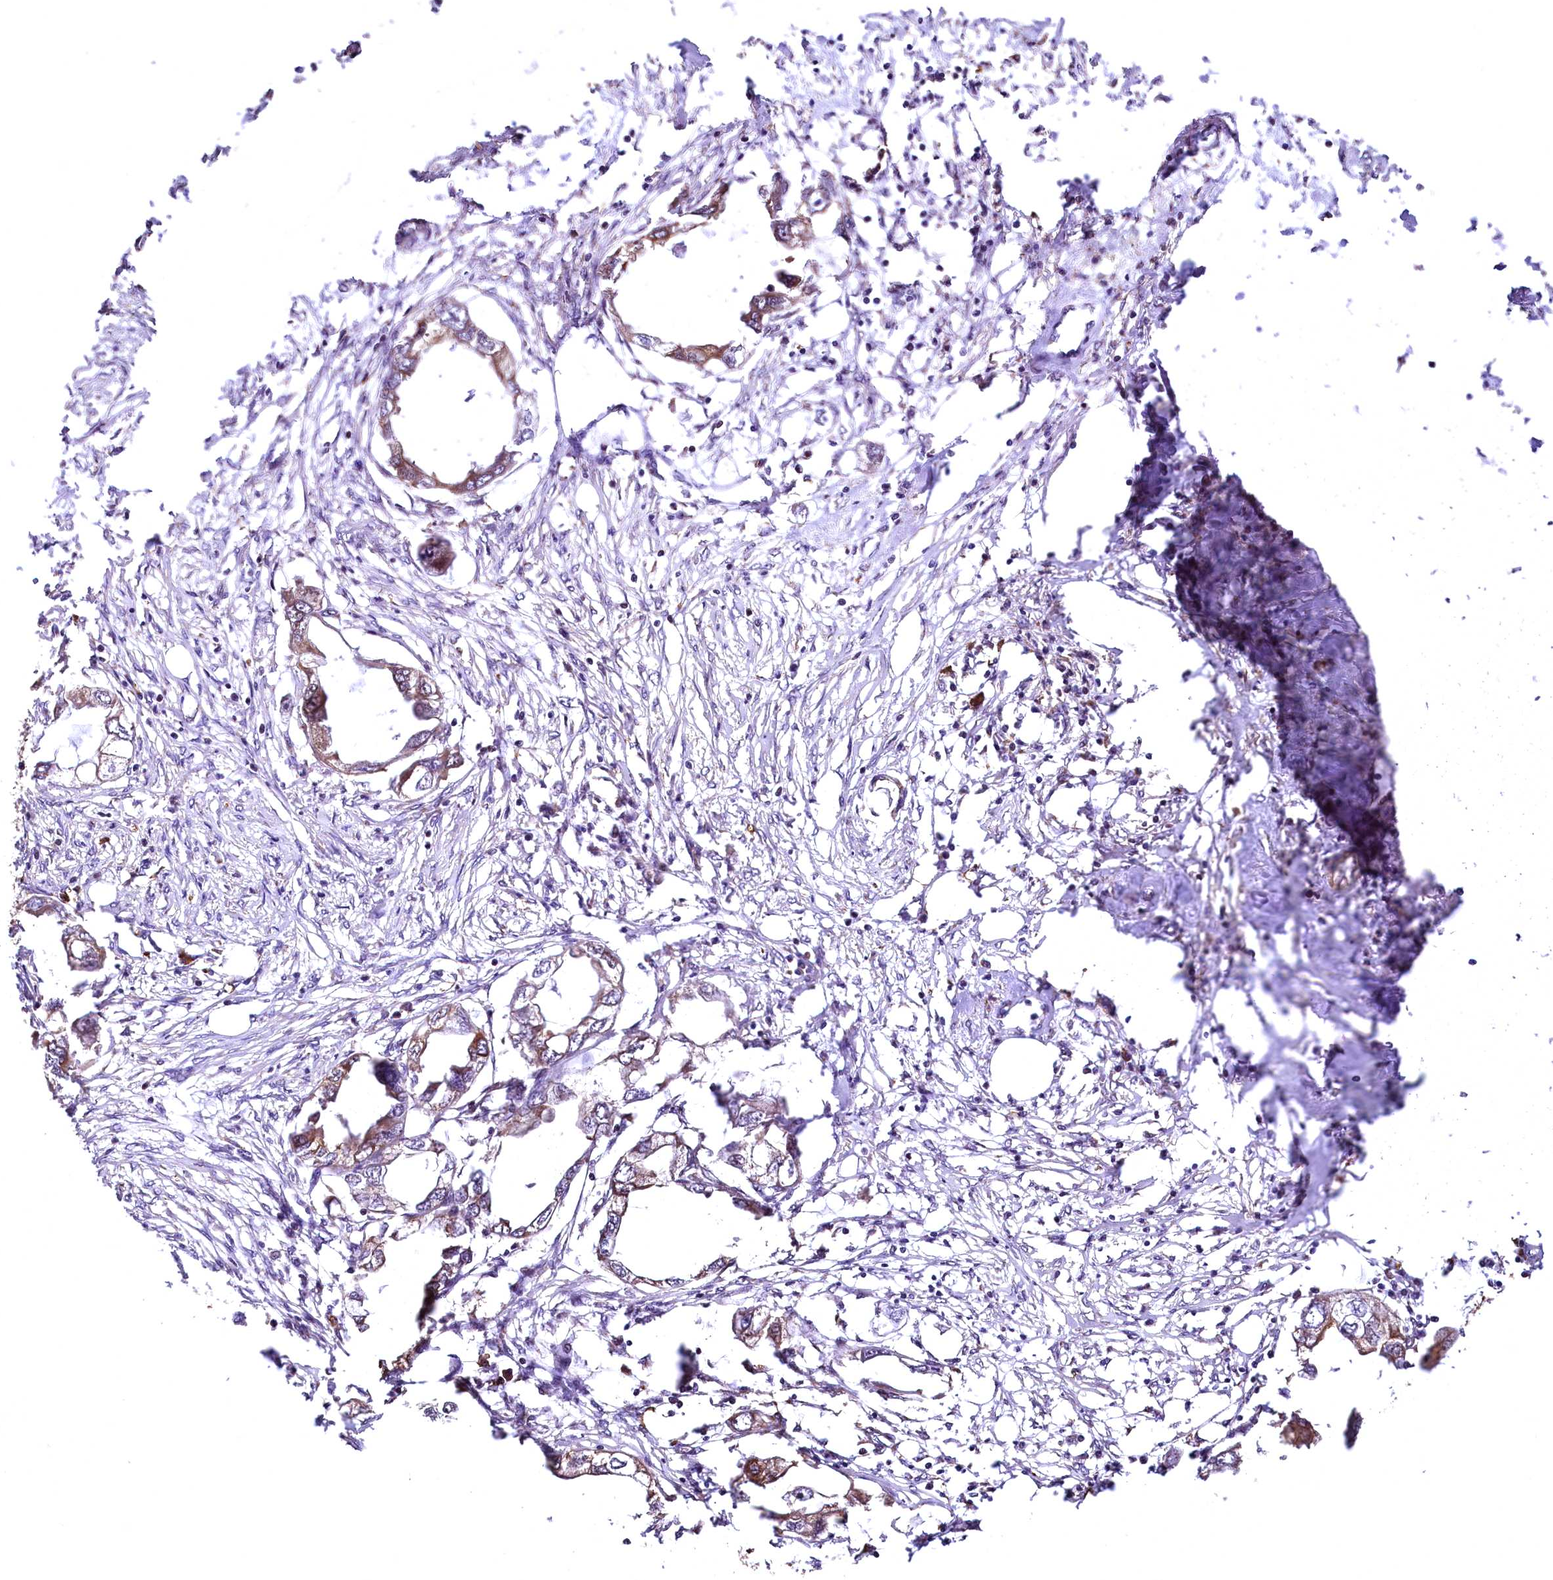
{"staining": {"intensity": "moderate", "quantity": ">75%", "location": "cytoplasmic/membranous"}, "tissue": "endometrial cancer", "cell_type": "Tumor cells", "image_type": "cancer", "snomed": [{"axis": "morphology", "description": "Adenocarcinoma, NOS"}, {"axis": "morphology", "description": "Adenocarcinoma, metastatic, NOS"}, {"axis": "topography", "description": "Adipose tissue"}, {"axis": "topography", "description": "Endometrium"}], "caption": "Moderate cytoplasmic/membranous expression is appreciated in about >75% of tumor cells in endometrial adenocarcinoma. Immunohistochemistry (ihc) stains the protein in brown and the nuclei are stained blue.", "gene": "PDS5B", "patient": {"sex": "female", "age": 67}}